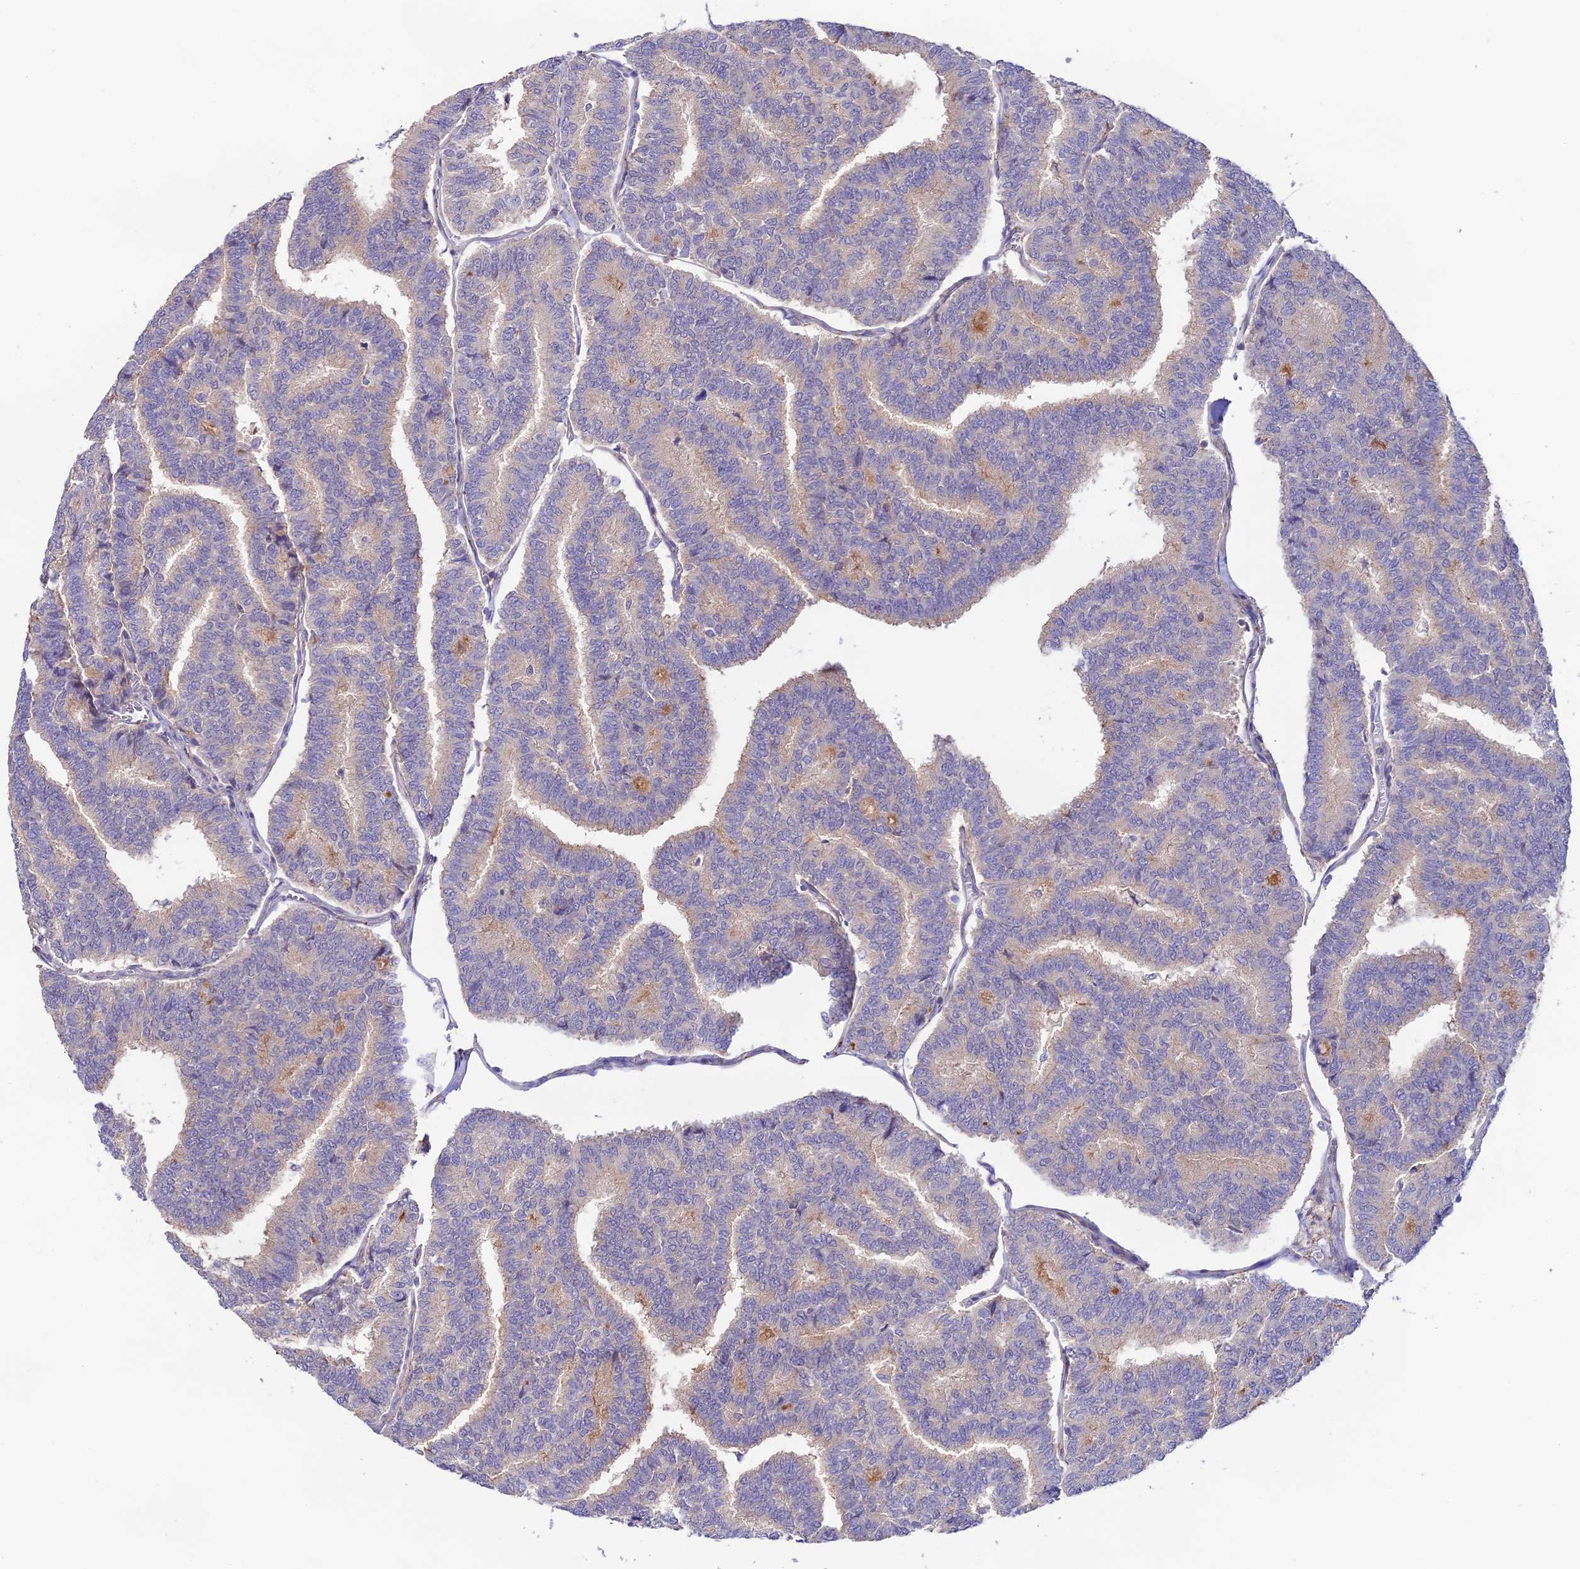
{"staining": {"intensity": "weak", "quantity": "<25%", "location": "cytoplasmic/membranous"}, "tissue": "thyroid cancer", "cell_type": "Tumor cells", "image_type": "cancer", "snomed": [{"axis": "morphology", "description": "Papillary adenocarcinoma, NOS"}, {"axis": "topography", "description": "Thyroid gland"}], "caption": "Thyroid cancer (papillary adenocarcinoma) was stained to show a protein in brown. There is no significant staining in tumor cells. The staining was performed using DAB to visualize the protein expression in brown, while the nuclei were stained in blue with hematoxylin (Magnification: 20x).", "gene": "BRME1", "patient": {"sex": "female", "age": 35}}